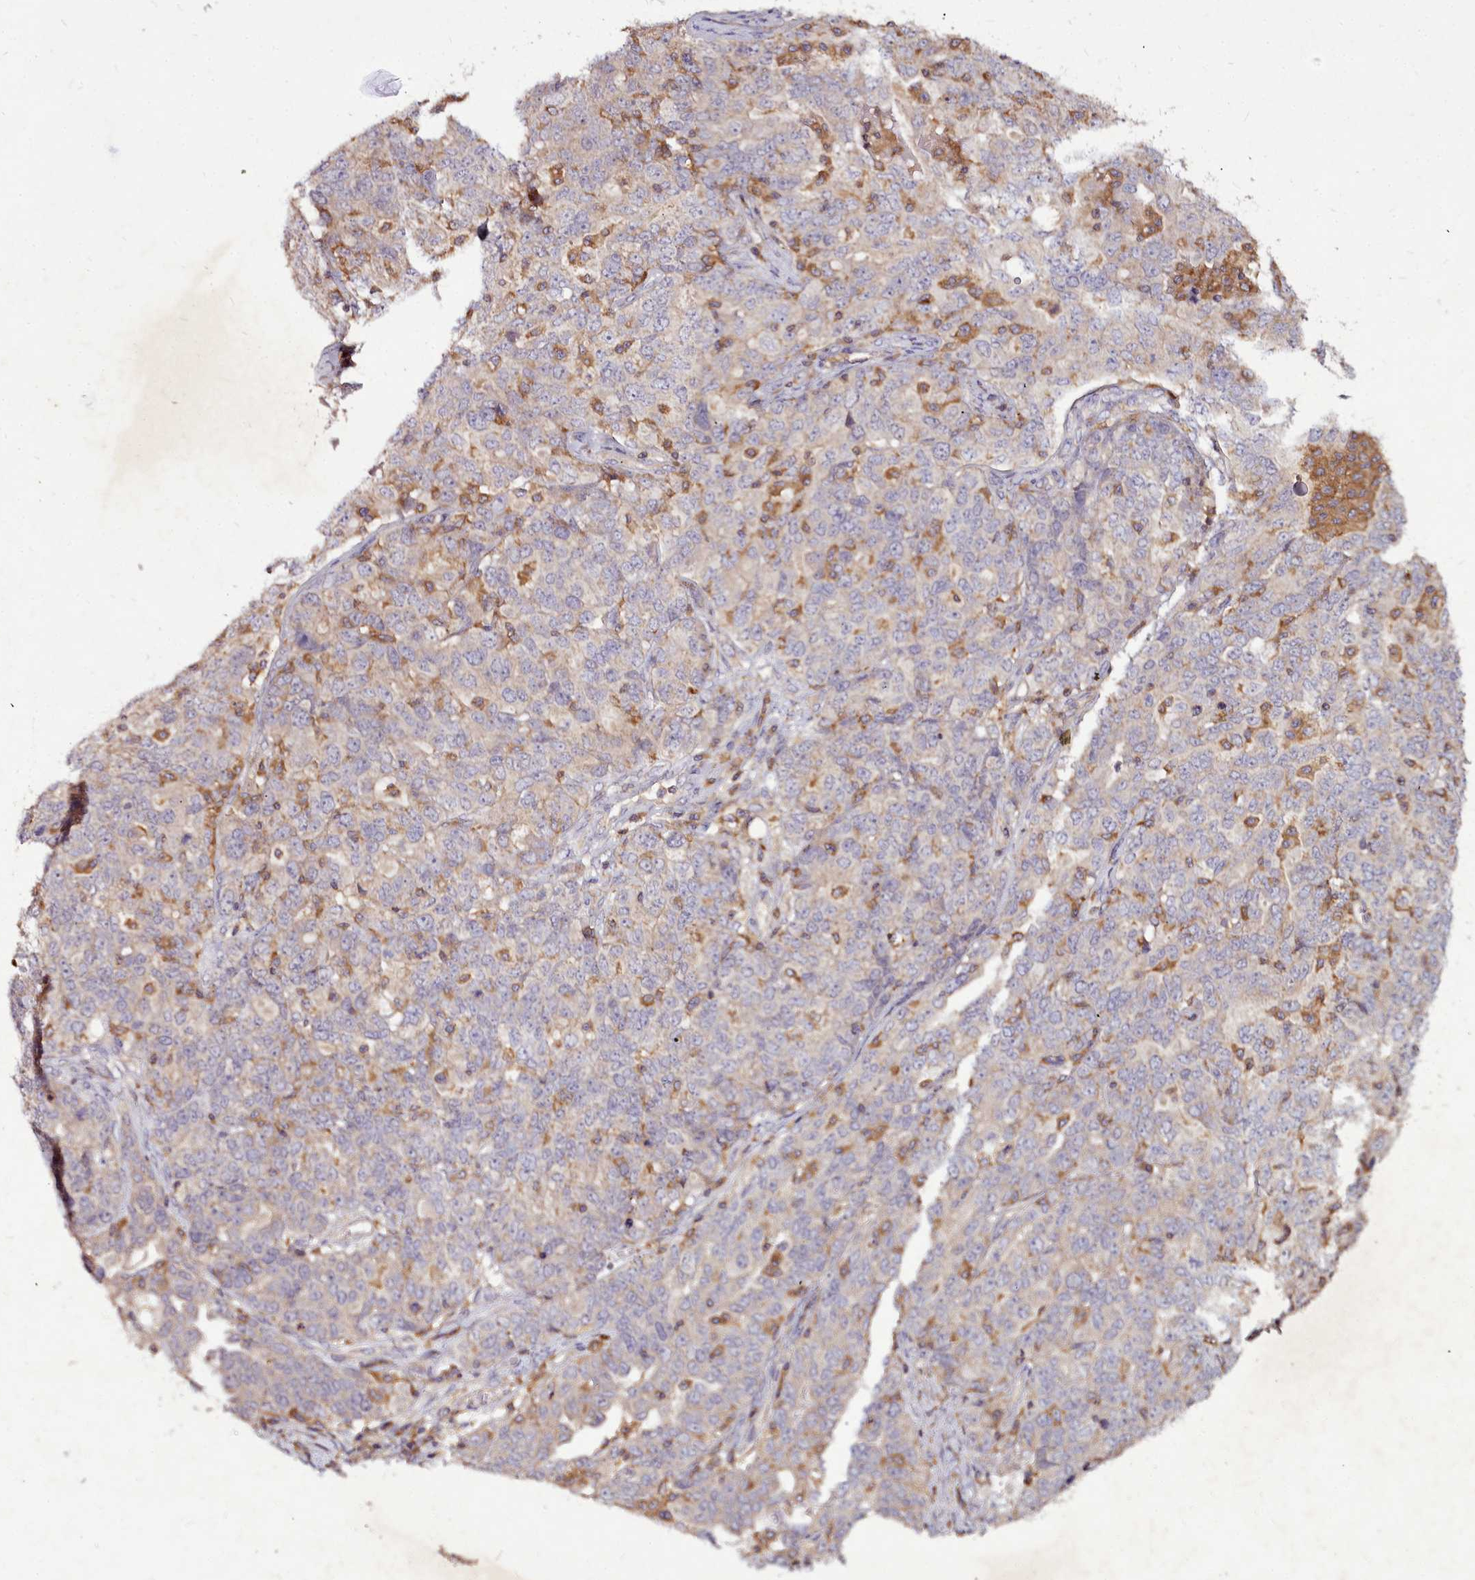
{"staining": {"intensity": "weak", "quantity": "<25%", "location": "cytoplasmic/membranous"}, "tissue": "ovarian cancer", "cell_type": "Tumor cells", "image_type": "cancer", "snomed": [{"axis": "morphology", "description": "Carcinoma, endometroid"}, {"axis": "topography", "description": "Ovary"}], "caption": "An IHC photomicrograph of ovarian cancer is shown. There is no staining in tumor cells of ovarian cancer. (Brightfield microscopy of DAB (3,3'-diaminobenzidine) IHC at high magnification).", "gene": "NCKAP1L", "patient": {"sex": "female", "age": 62}}